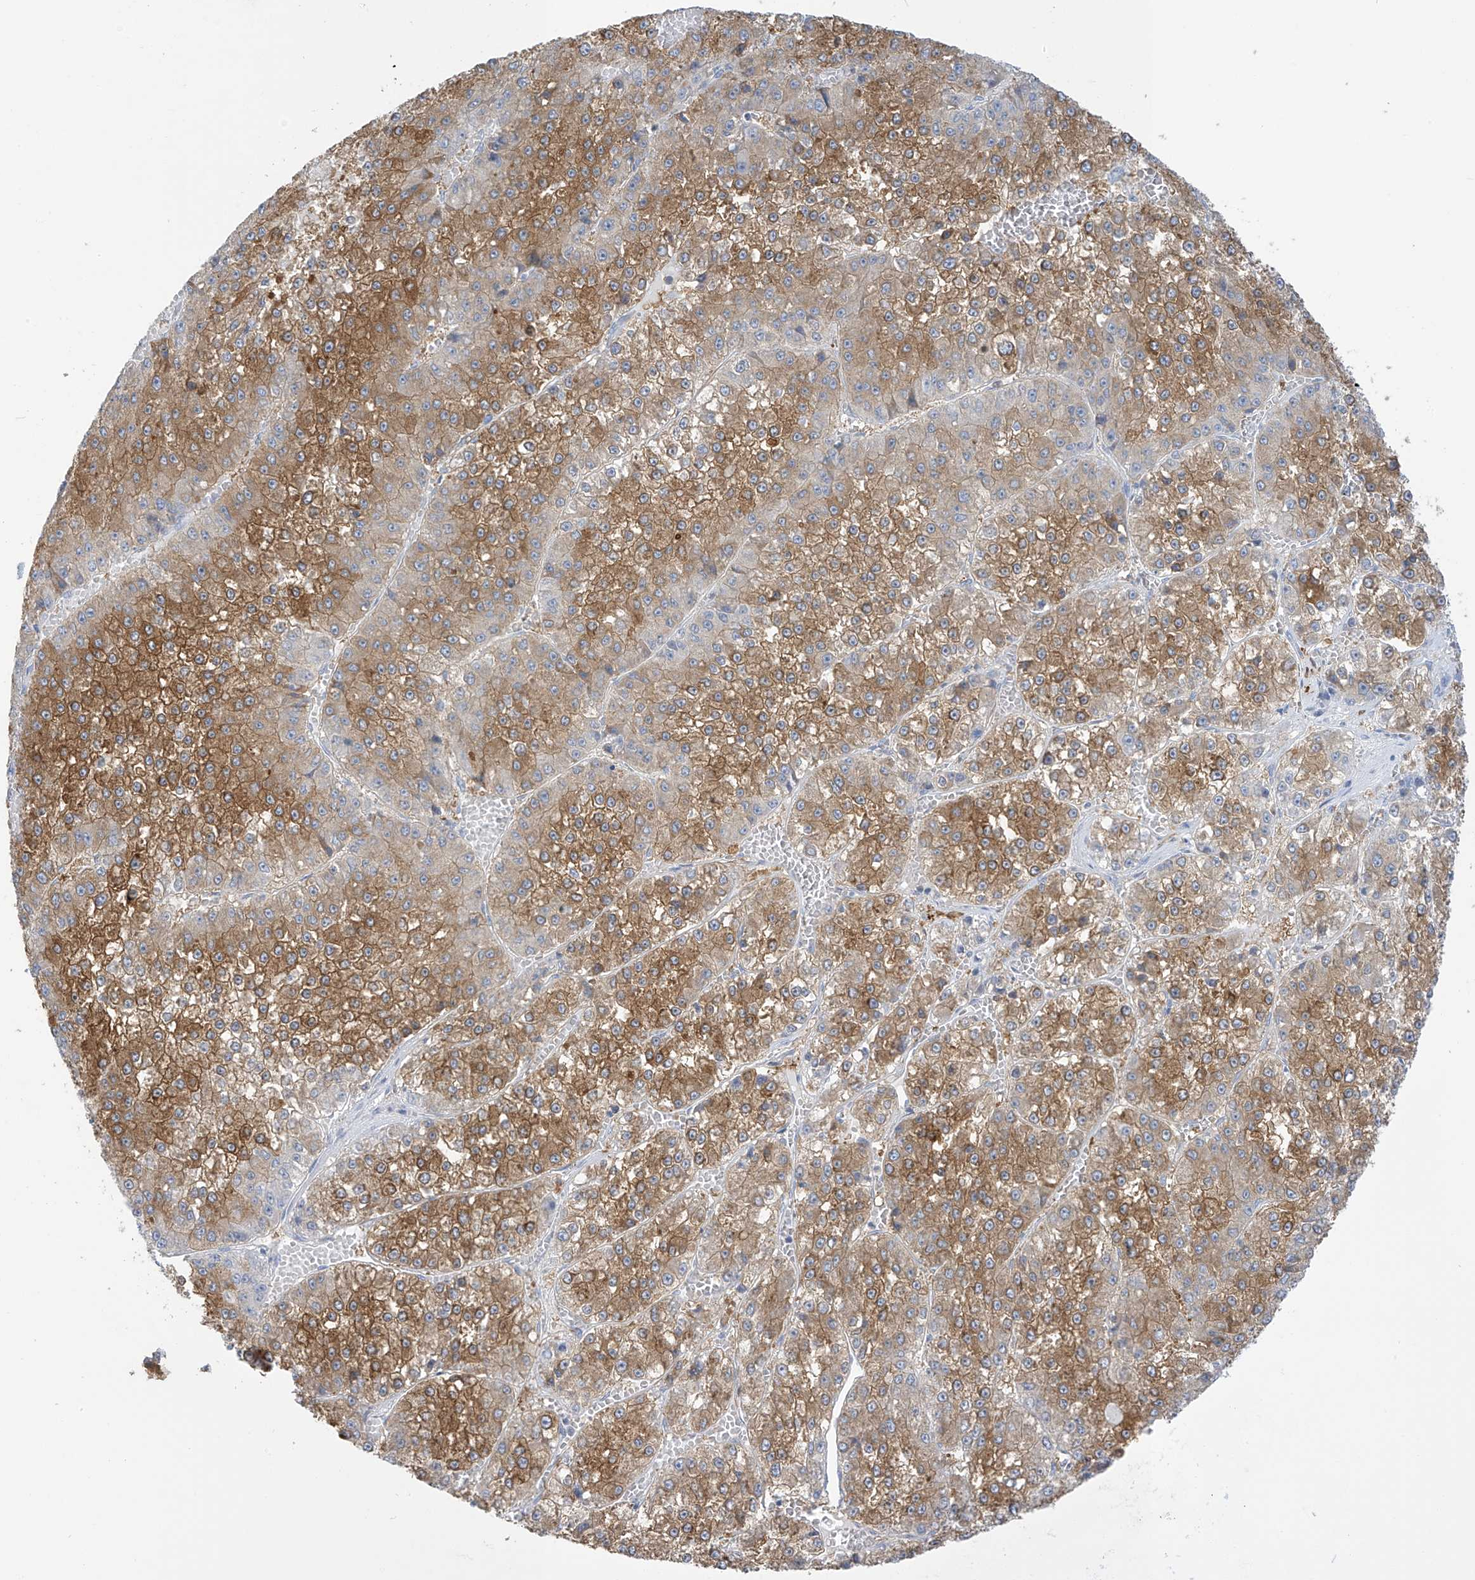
{"staining": {"intensity": "moderate", "quantity": "25%-75%", "location": "cytoplasmic/membranous"}, "tissue": "liver cancer", "cell_type": "Tumor cells", "image_type": "cancer", "snomed": [{"axis": "morphology", "description": "Carcinoma, Hepatocellular, NOS"}, {"axis": "topography", "description": "Liver"}], "caption": "IHC (DAB) staining of liver cancer (hepatocellular carcinoma) exhibits moderate cytoplasmic/membranous protein staining in about 25%-75% of tumor cells. Using DAB (brown) and hematoxylin (blue) stains, captured at high magnification using brightfield microscopy.", "gene": "TRMT2B", "patient": {"sex": "female", "age": 73}}